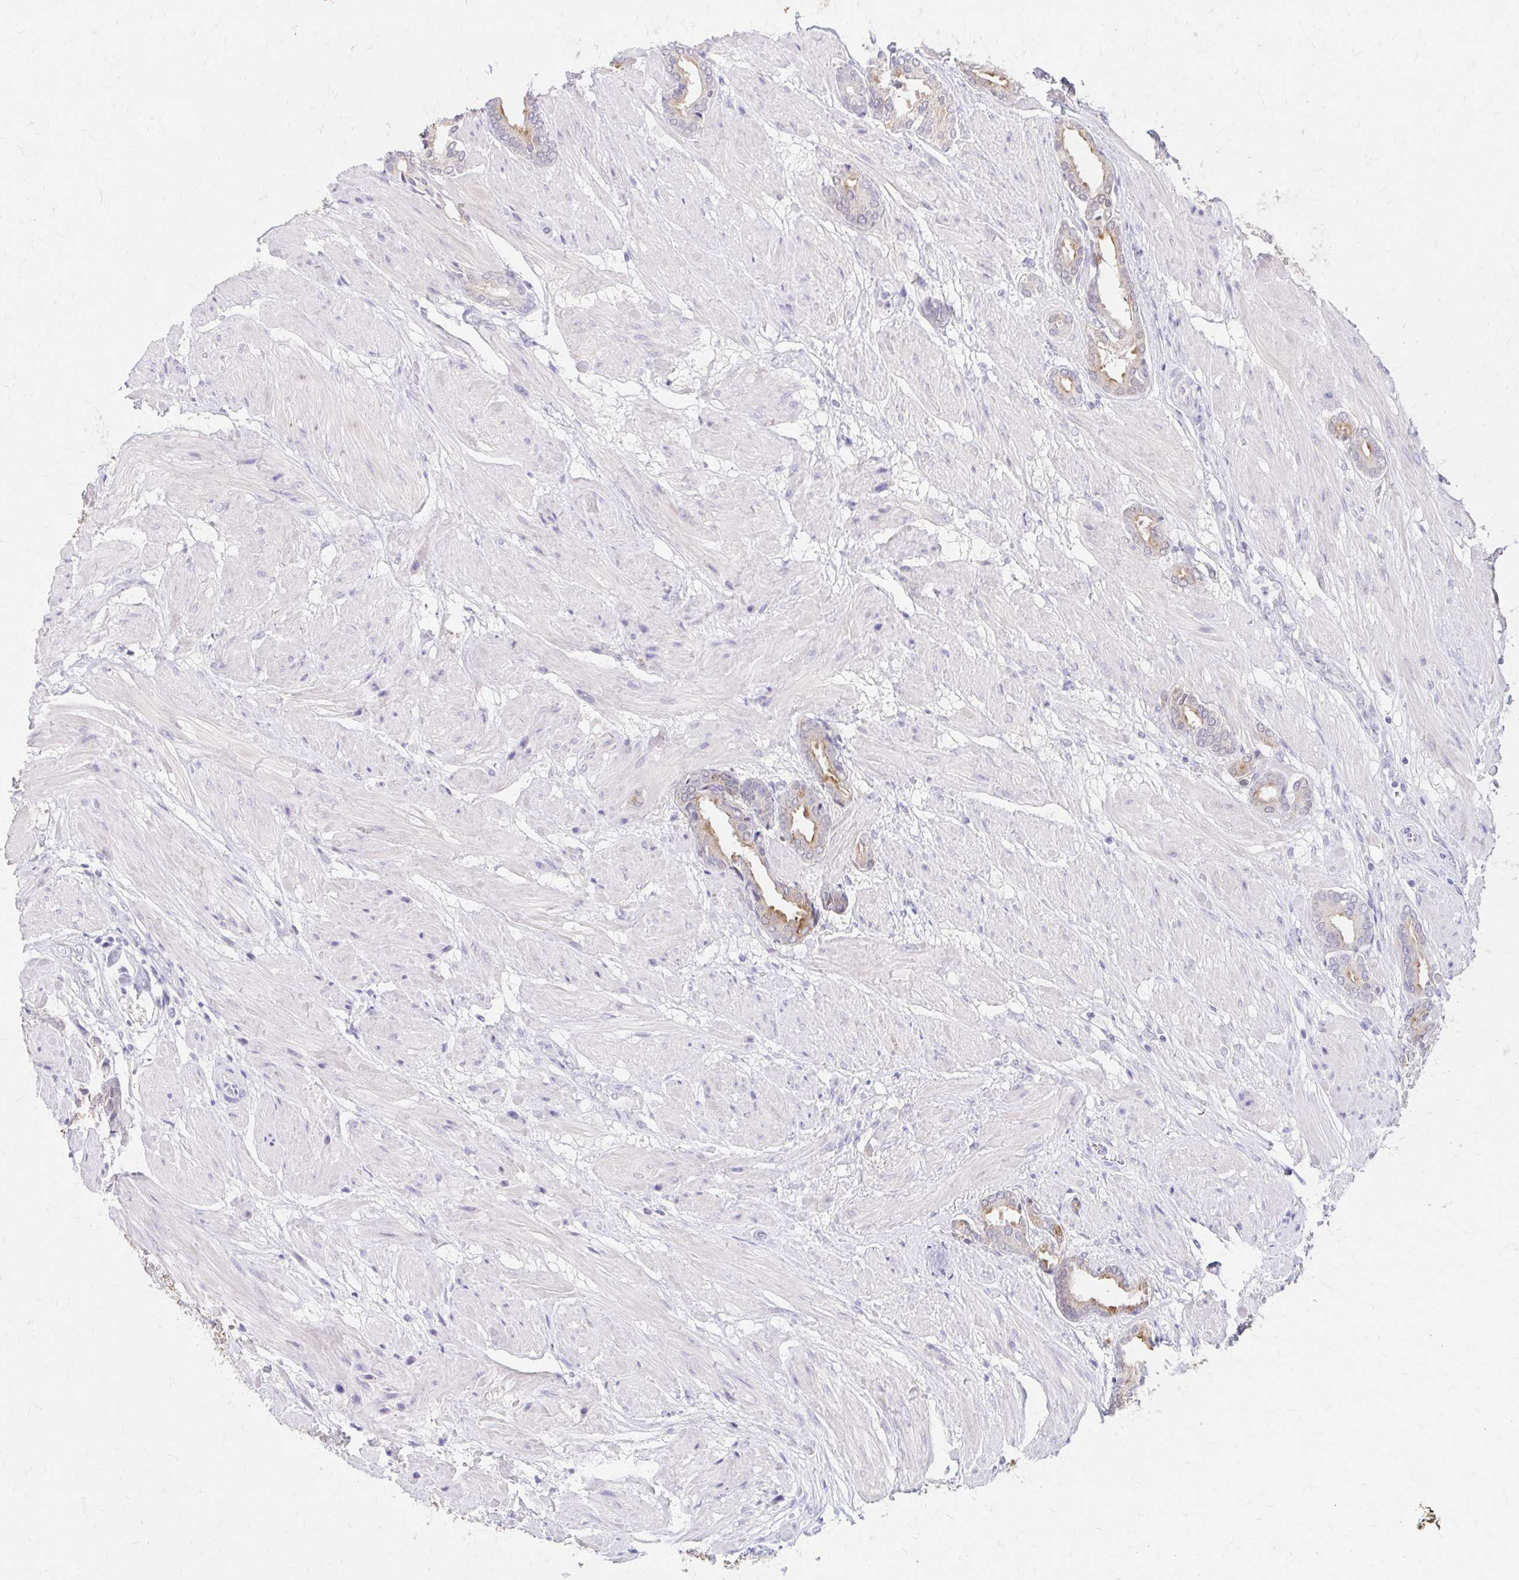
{"staining": {"intensity": "weak", "quantity": "25%-75%", "location": "cytoplasmic/membranous"}, "tissue": "prostate cancer", "cell_type": "Tumor cells", "image_type": "cancer", "snomed": [{"axis": "morphology", "description": "Adenocarcinoma, High grade"}, {"axis": "topography", "description": "Prostate"}], "caption": "IHC staining of prostate cancer, which exhibits low levels of weak cytoplasmic/membranous expression in approximately 25%-75% of tumor cells indicating weak cytoplasmic/membranous protein staining. The staining was performed using DAB (brown) for protein detection and nuclei were counterstained in hematoxylin (blue).", "gene": "AZGP1", "patient": {"sex": "male", "age": 56}}